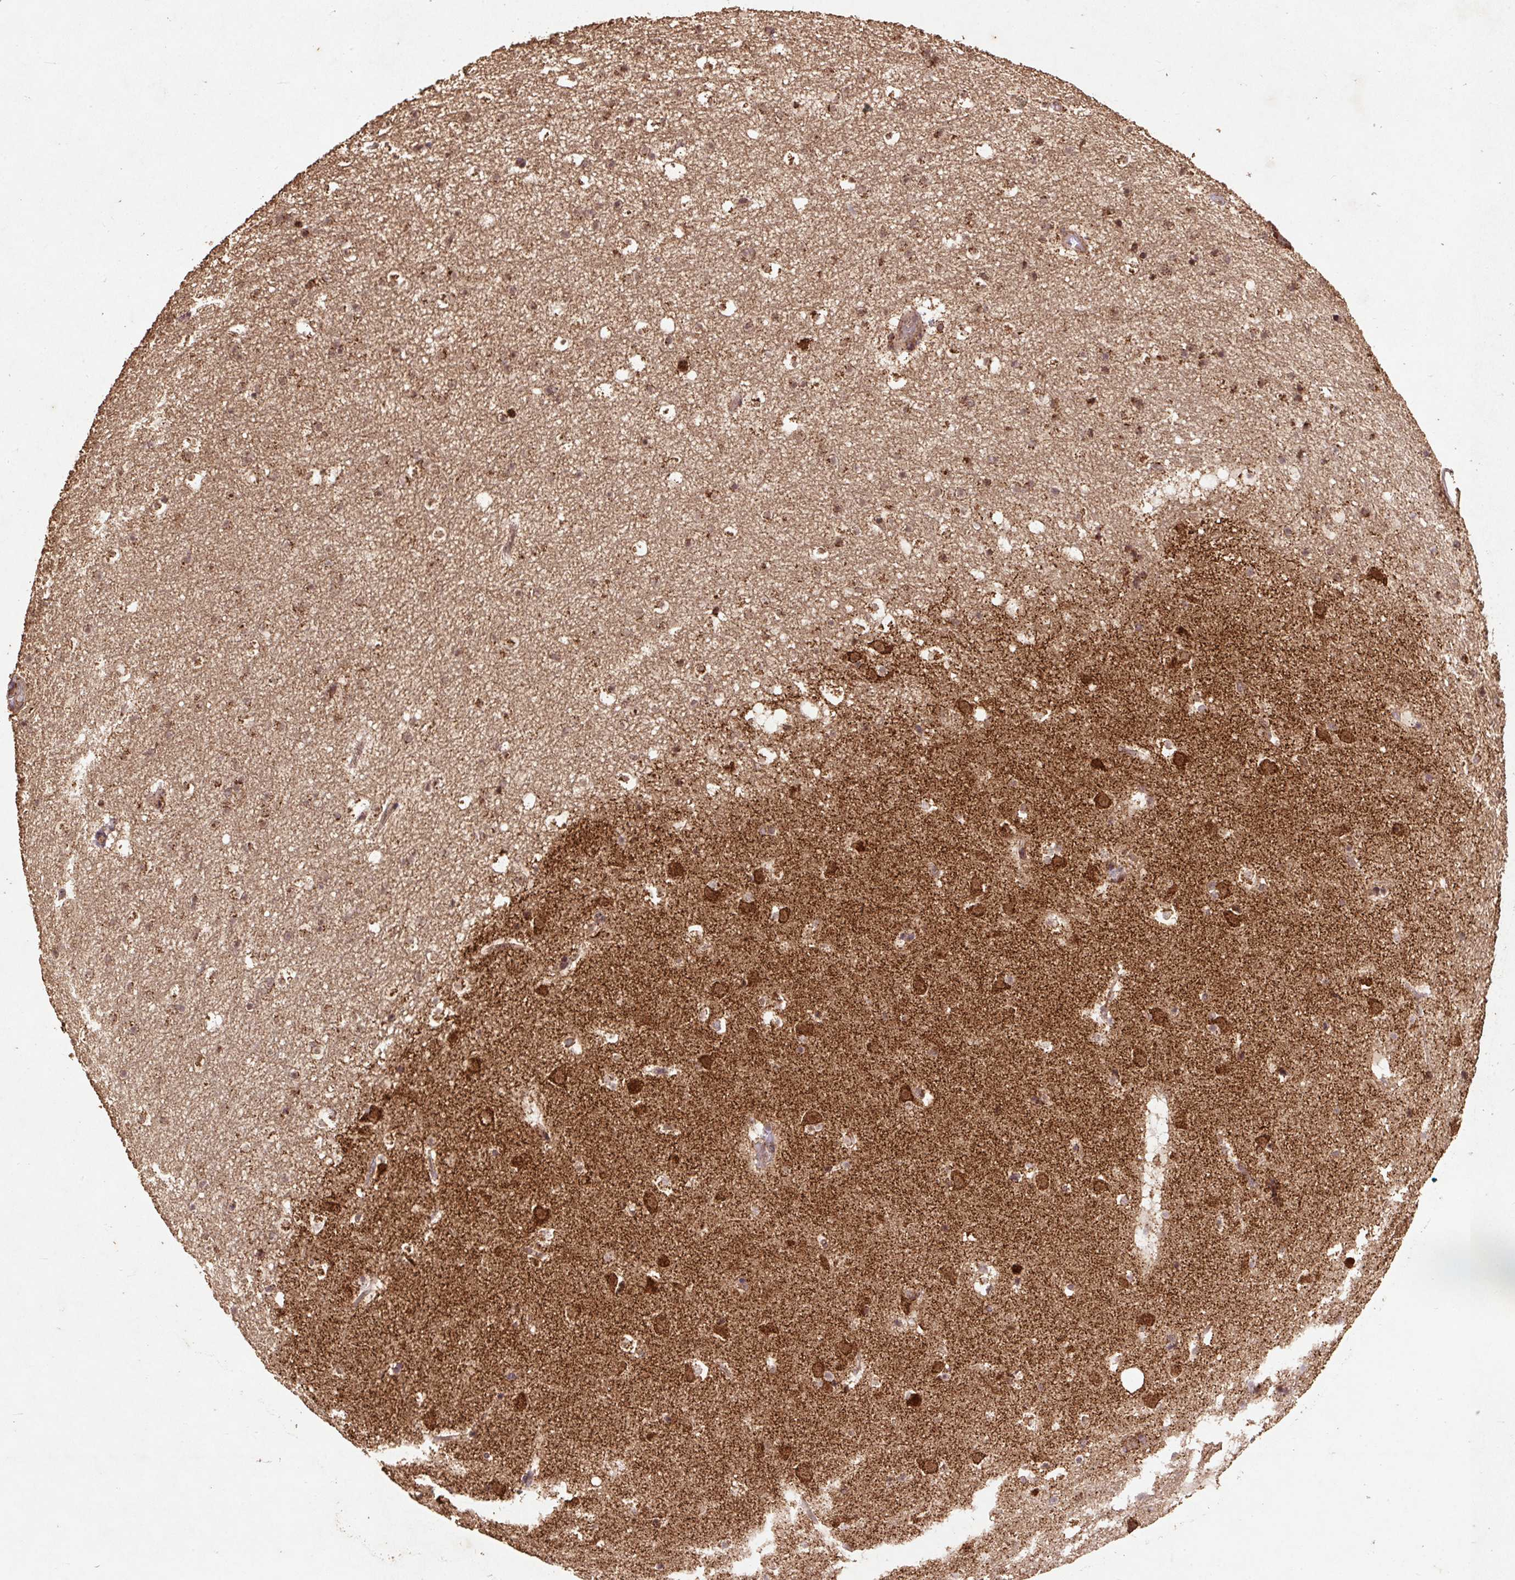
{"staining": {"intensity": "moderate", "quantity": "<25%", "location": "cytoplasmic/membranous,nuclear"}, "tissue": "caudate", "cell_type": "Glial cells", "image_type": "normal", "snomed": [{"axis": "morphology", "description": "Normal tissue, NOS"}, {"axis": "topography", "description": "Lateral ventricle wall"}], "caption": "Immunohistochemical staining of unremarkable caudate shows <25% levels of moderate cytoplasmic/membranous,nuclear protein positivity in about <25% of glial cells.", "gene": "ATP5F1A", "patient": {"sex": "male", "age": 37}}